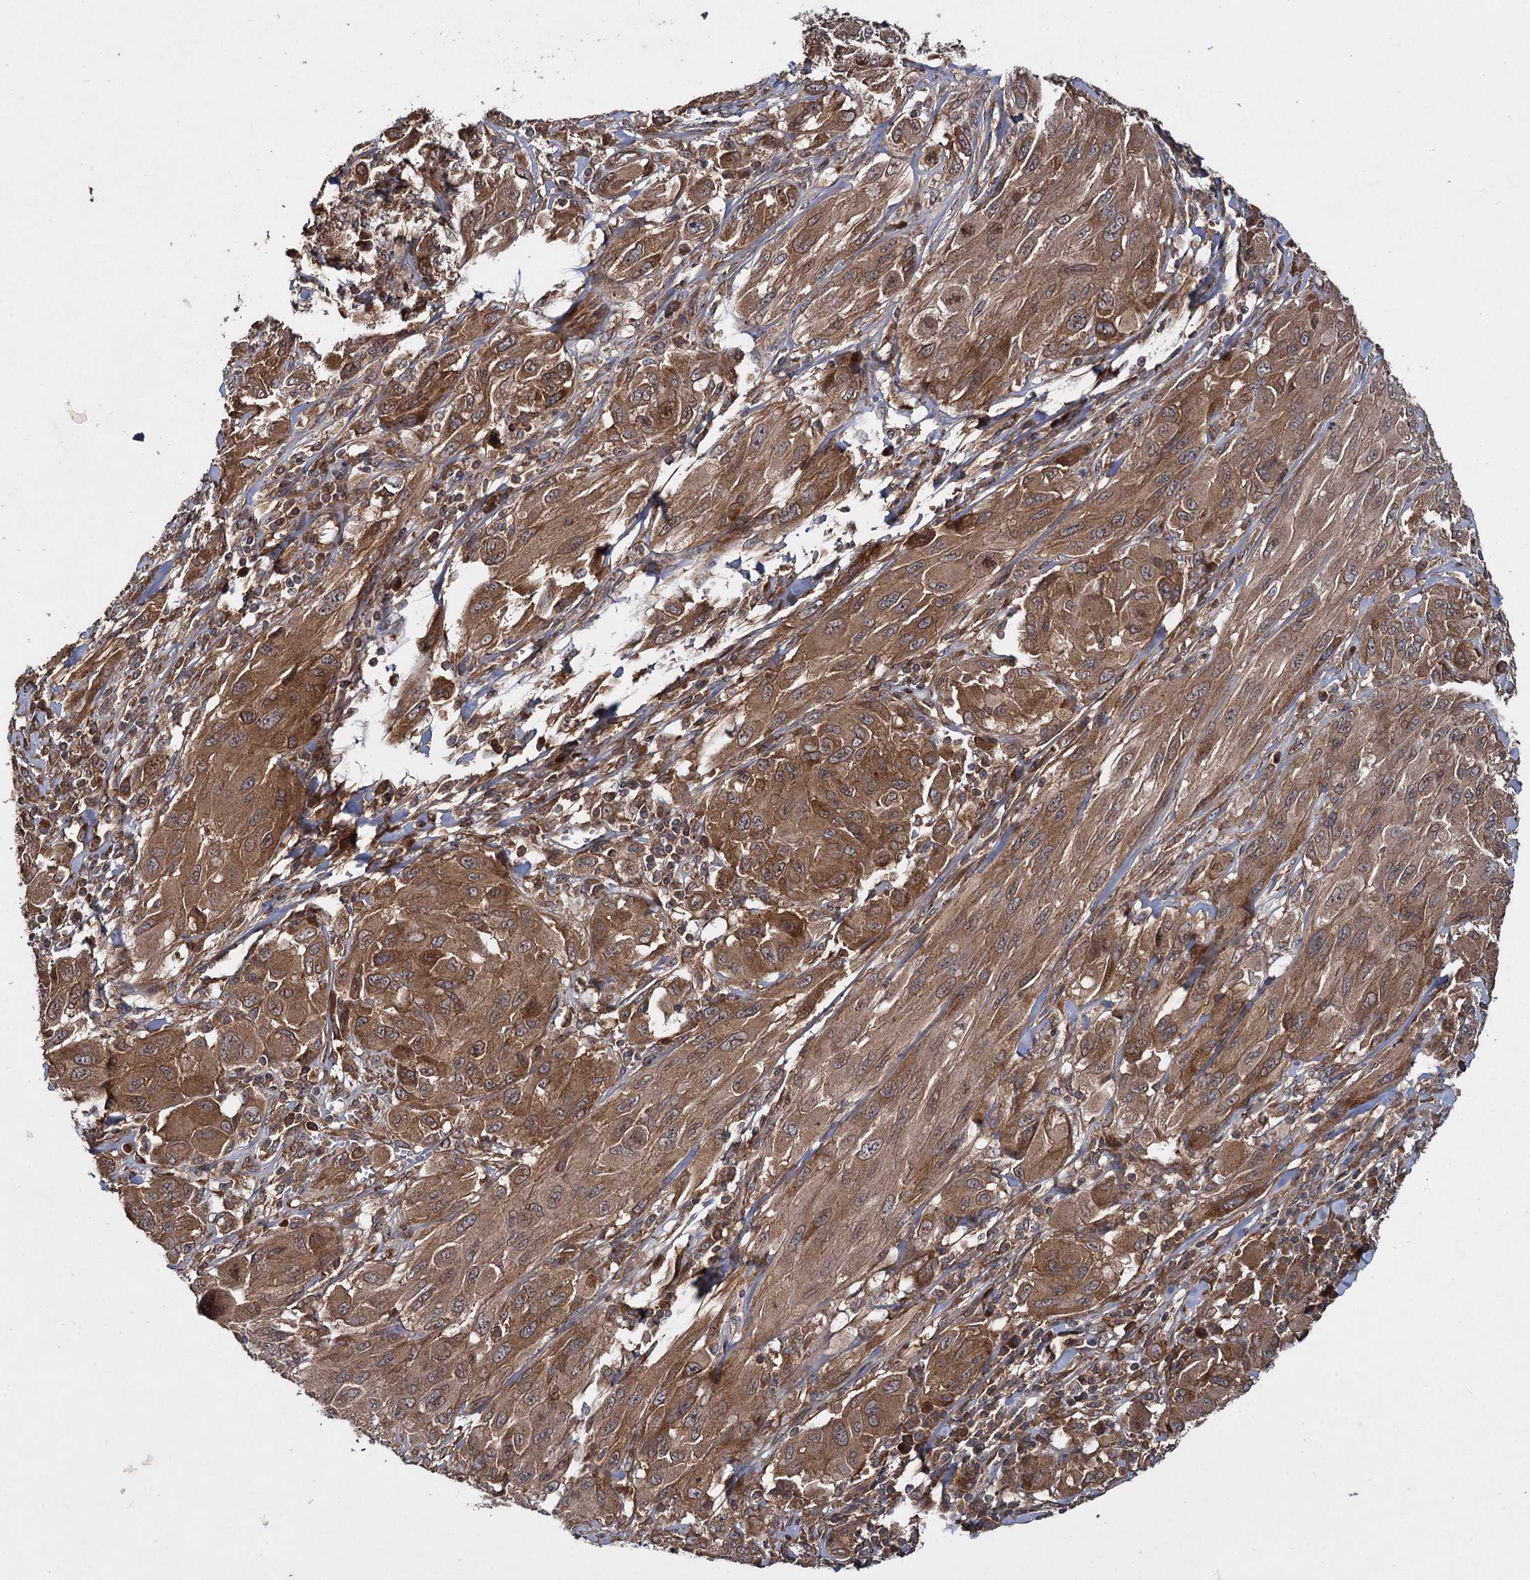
{"staining": {"intensity": "moderate", "quantity": ">75%", "location": "cytoplasmic/membranous,nuclear"}, "tissue": "melanoma", "cell_type": "Tumor cells", "image_type": "cancer", "snomed": [{"axis": "morphology", "description": "Malignant melanoma, NOS"}, {"axis": "topography", "description": "Skin"}], "caption": "There is medium levels of moderate cytoplasmic/membranous and nuclear staining in tumor cells of malignant melanoma, as demonstrated by immunohistochemical staining (brown color).", "gene": "DCP1B", "patient": {"sex": "female", "age": 91}}